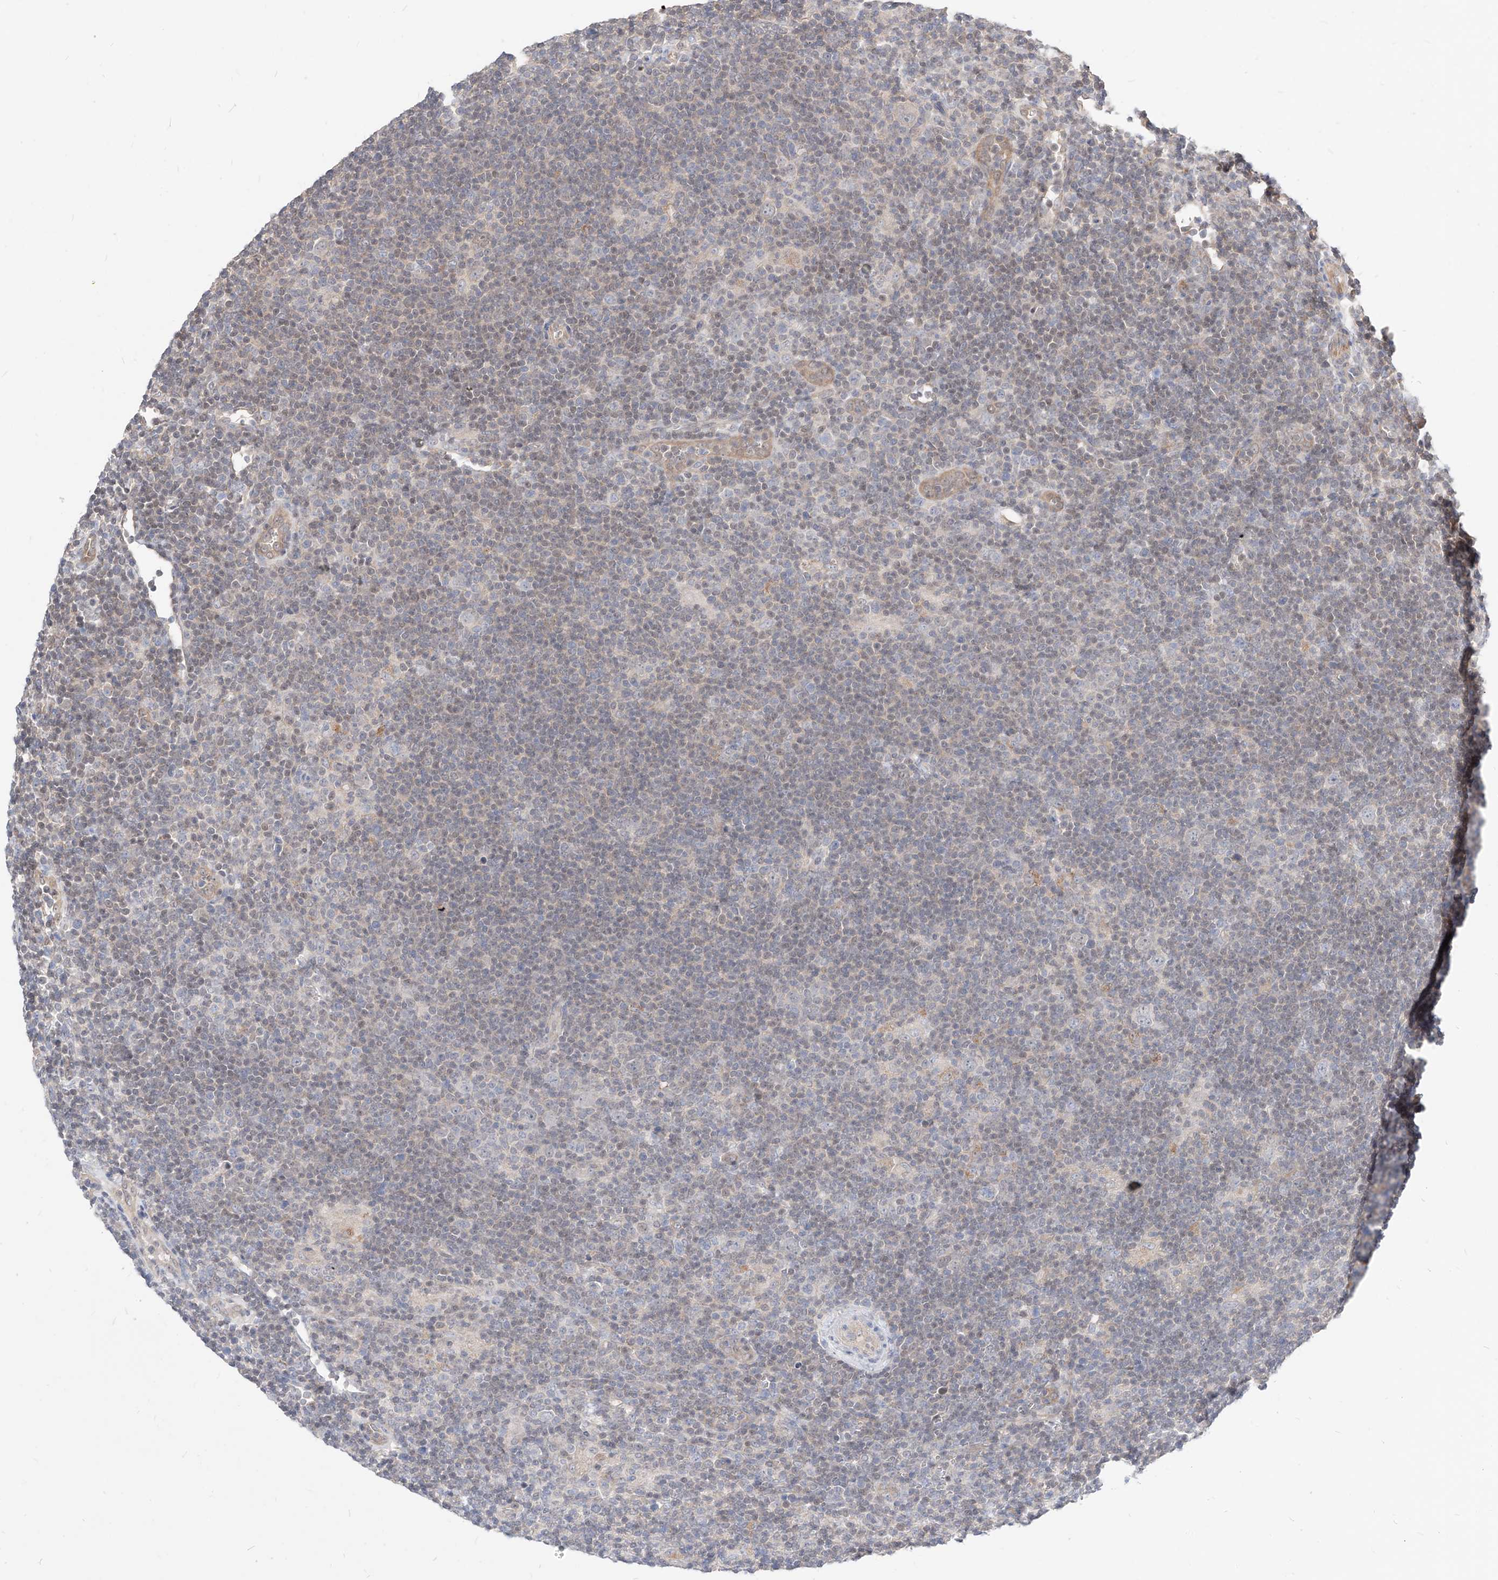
{"staining": {"intensity": "negative", "quantity": "none", "location": "none"}, "tissue": "lymphoma", "cell_type": "Tumor cells", "image_type": "cancer", "snomed": [{"axis": "morphology", "description": "Hodgkin's disease, NOS"}, {"axis": "topography", "description": "Lymph node"}], "caption": "There is no significant expression in tumor cells of lymphoma.", "gene": "TSNAX", "patient": {"sex": "female", "age": 57}}